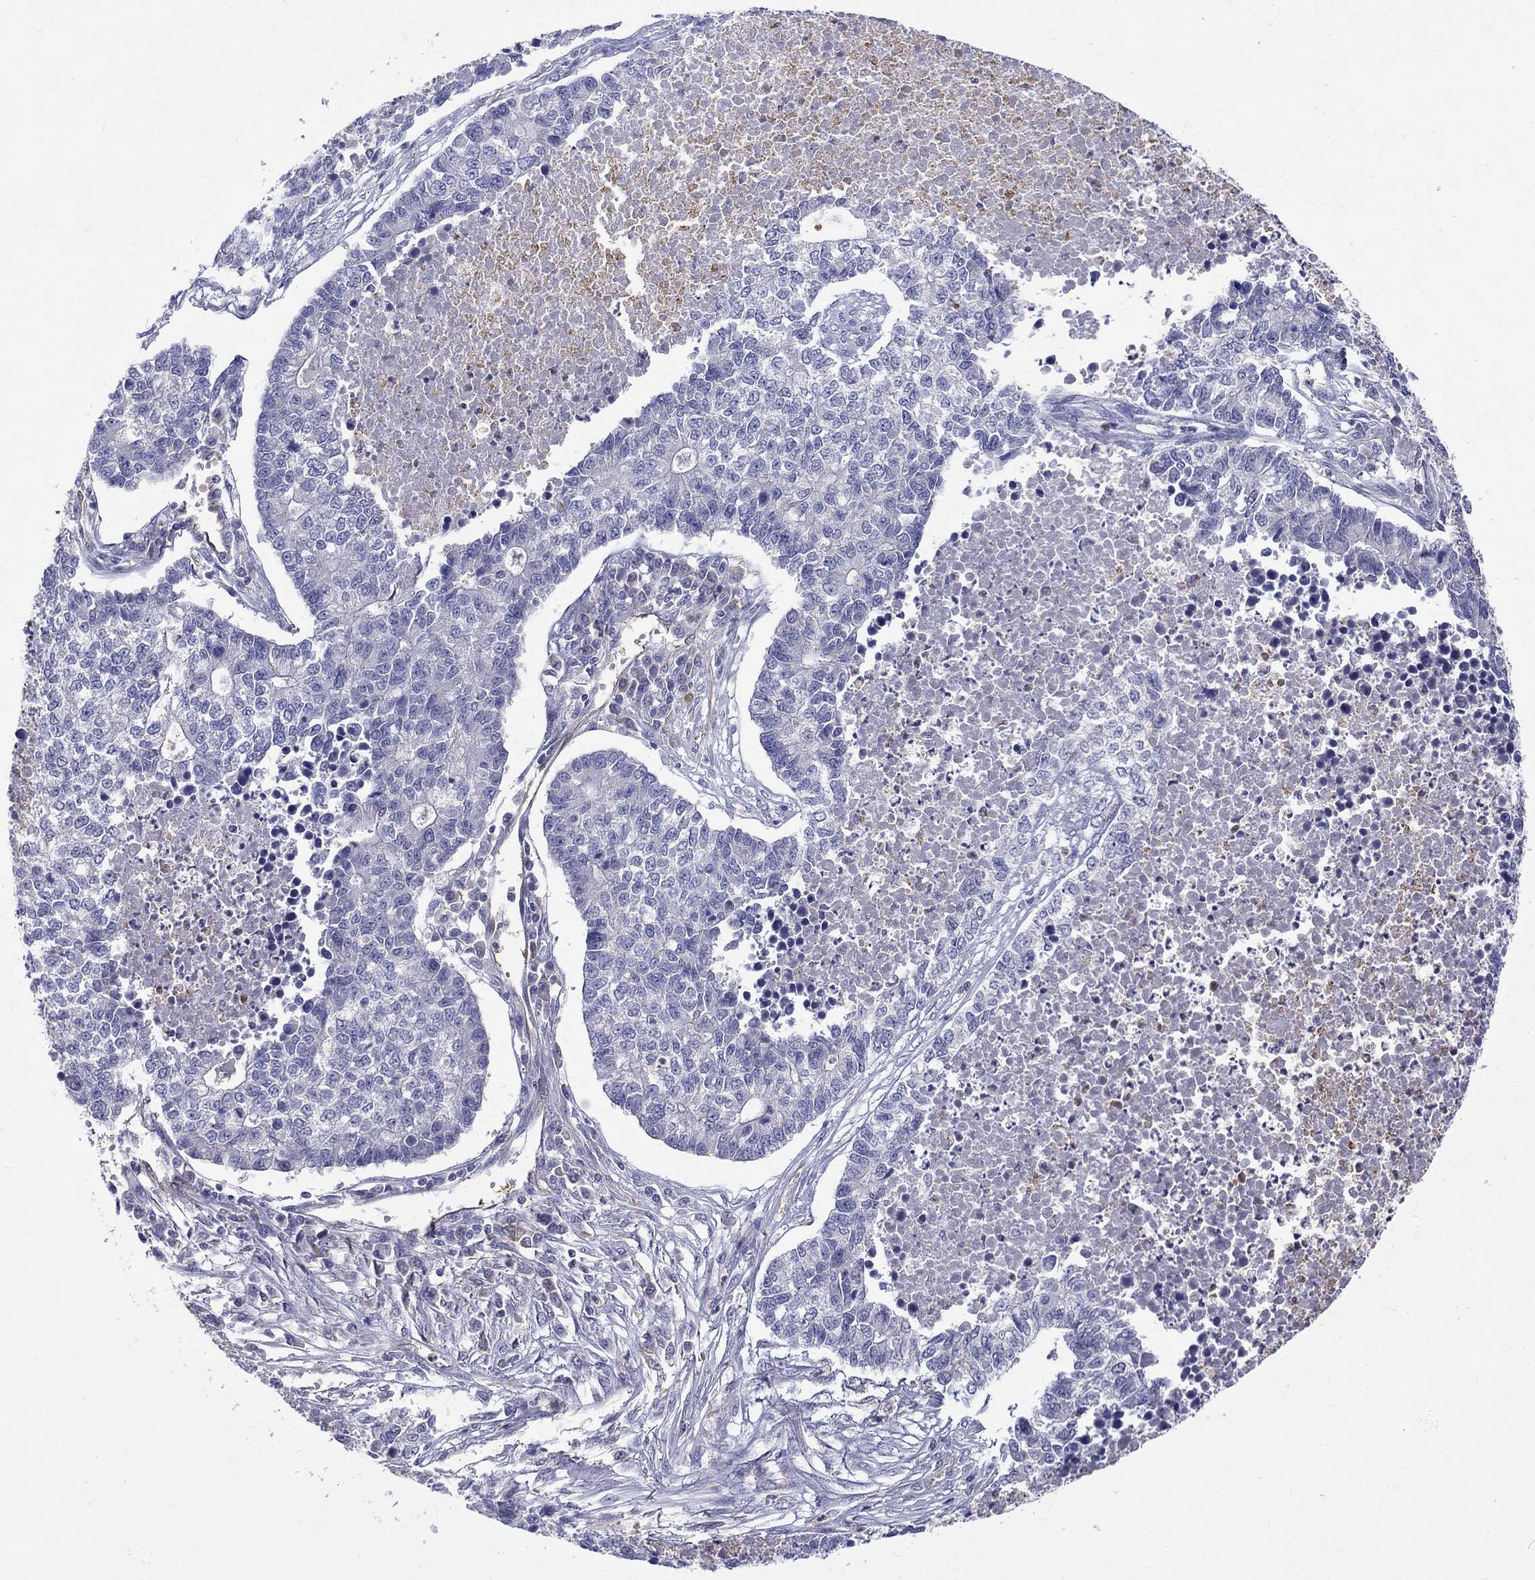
{"staining": {"intensity": "negative", "quantity": "none", "location": "none"}, "tissue": "lung cancer", "cell_type": "Tumor cells", "image_type": "cancer", "snomed": [{"axis": "morphology", "description": "Adenocarcinoma, NOS"}, {"axis": "topography", "description": "Lung"}], "caption": "Immunohistochemistry (IHC) of human lung cancer (adenocarcinoma) exhibits no expression in tumor cells.", "gene": "ABCG4", "patient": {"sex": "male", "age": 57}}